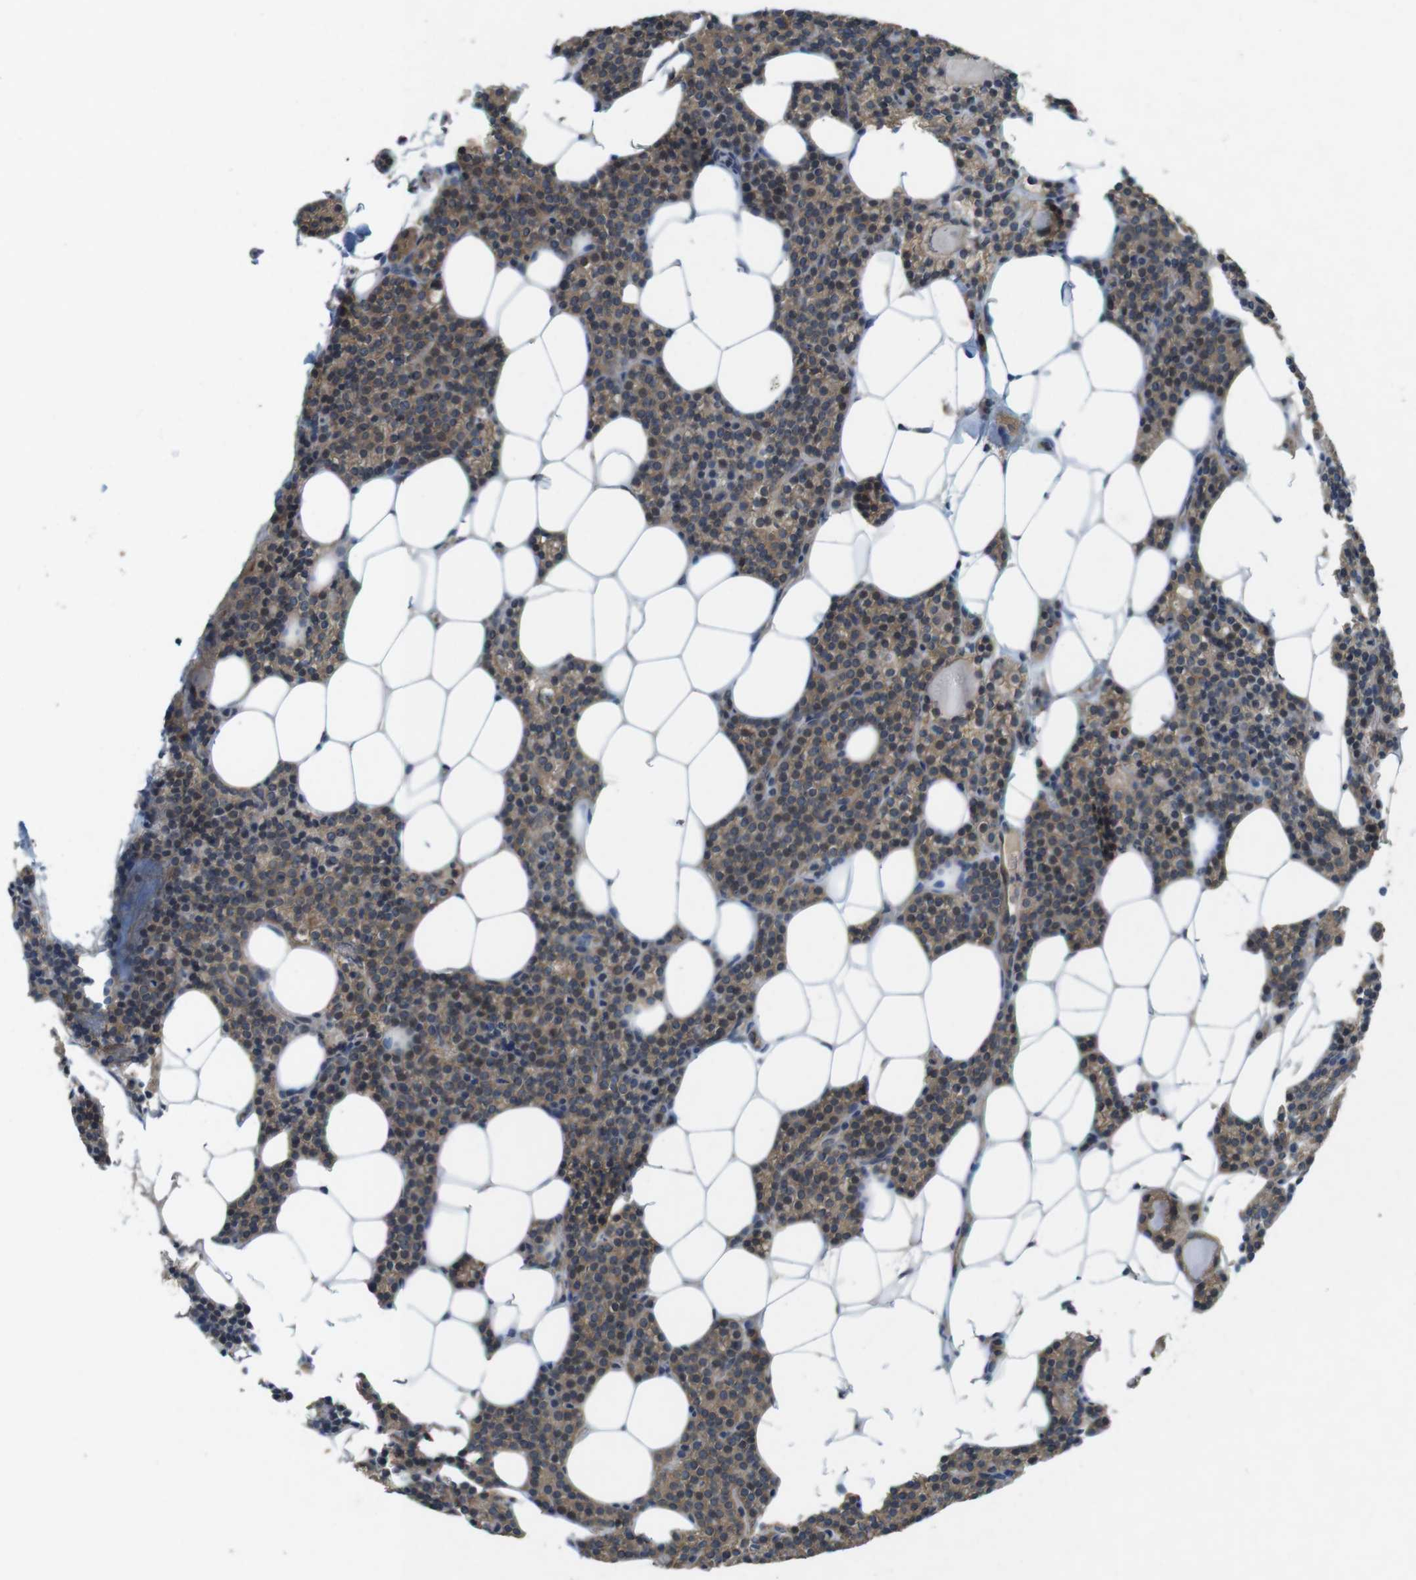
{"staining": {"intensity": "moderate", "quantity": ">75%", "location": "cytoplasmic/membranous"}, "tissue": "parathyroid gland", "cell_type": "Glandular cells", "image_type": "normal", "snomed": [{"axis": "morphology", "description": "Normal tissue, NOS"}, {"axis": "morphology", "description": "Adenoma, NOS"}, {"axis": "topography", "description": "Parathyroid gland"}], "caption": "Benign parathyroid gland exhibits moderate cytoplasmic/membranous expression in approximately >75% of glandular cells, visualized by immunohistochemistry. (Stains: DAB (3,3'-diaminobenzidine) in brown, nuclei in blue, Microscopy: brightfield microscopy at high magnification).", "gene": "SUGT1", "patient": {"sex": "female", "age": 51}}